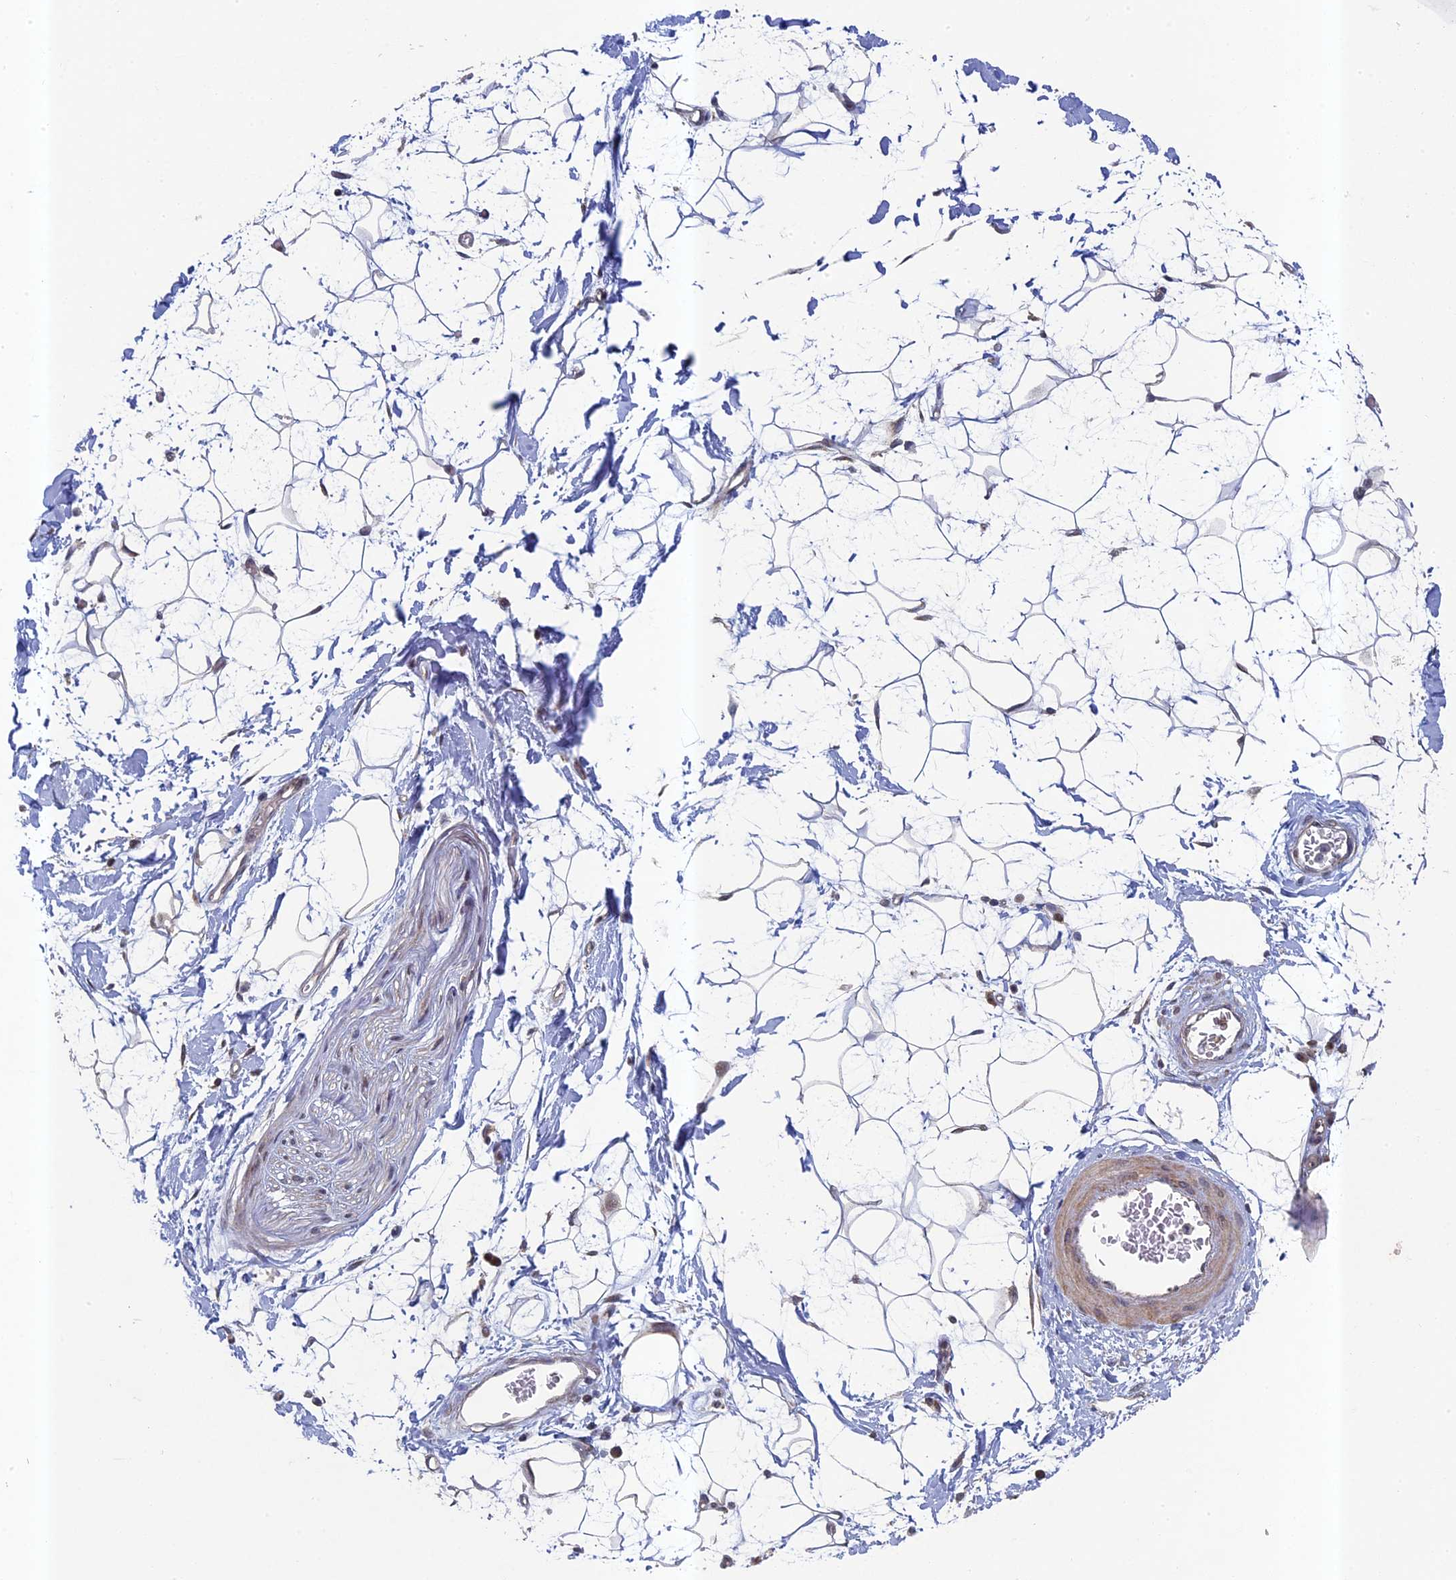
{"staining": {"intensity": "negative", "quantity": "none", "location": "none"}, "tissue": "adipose tissue", "cell_type": "Adipocytes", "image_type": "normal", "snomed": [{"axis": "morphology", "description": "Normal tissue, NOS"}, {"axis": "topography", "description": "Soft tissue"}], "caption": "This histopathology image is of benign adipose tissue stained with immunohistochemistry to label a protein in brown with the nuclei are counter-stained blue. There is no staining in adipocytes.", "gene": "DIXDC1", "patient": {"sex": "male", "age": 72}}